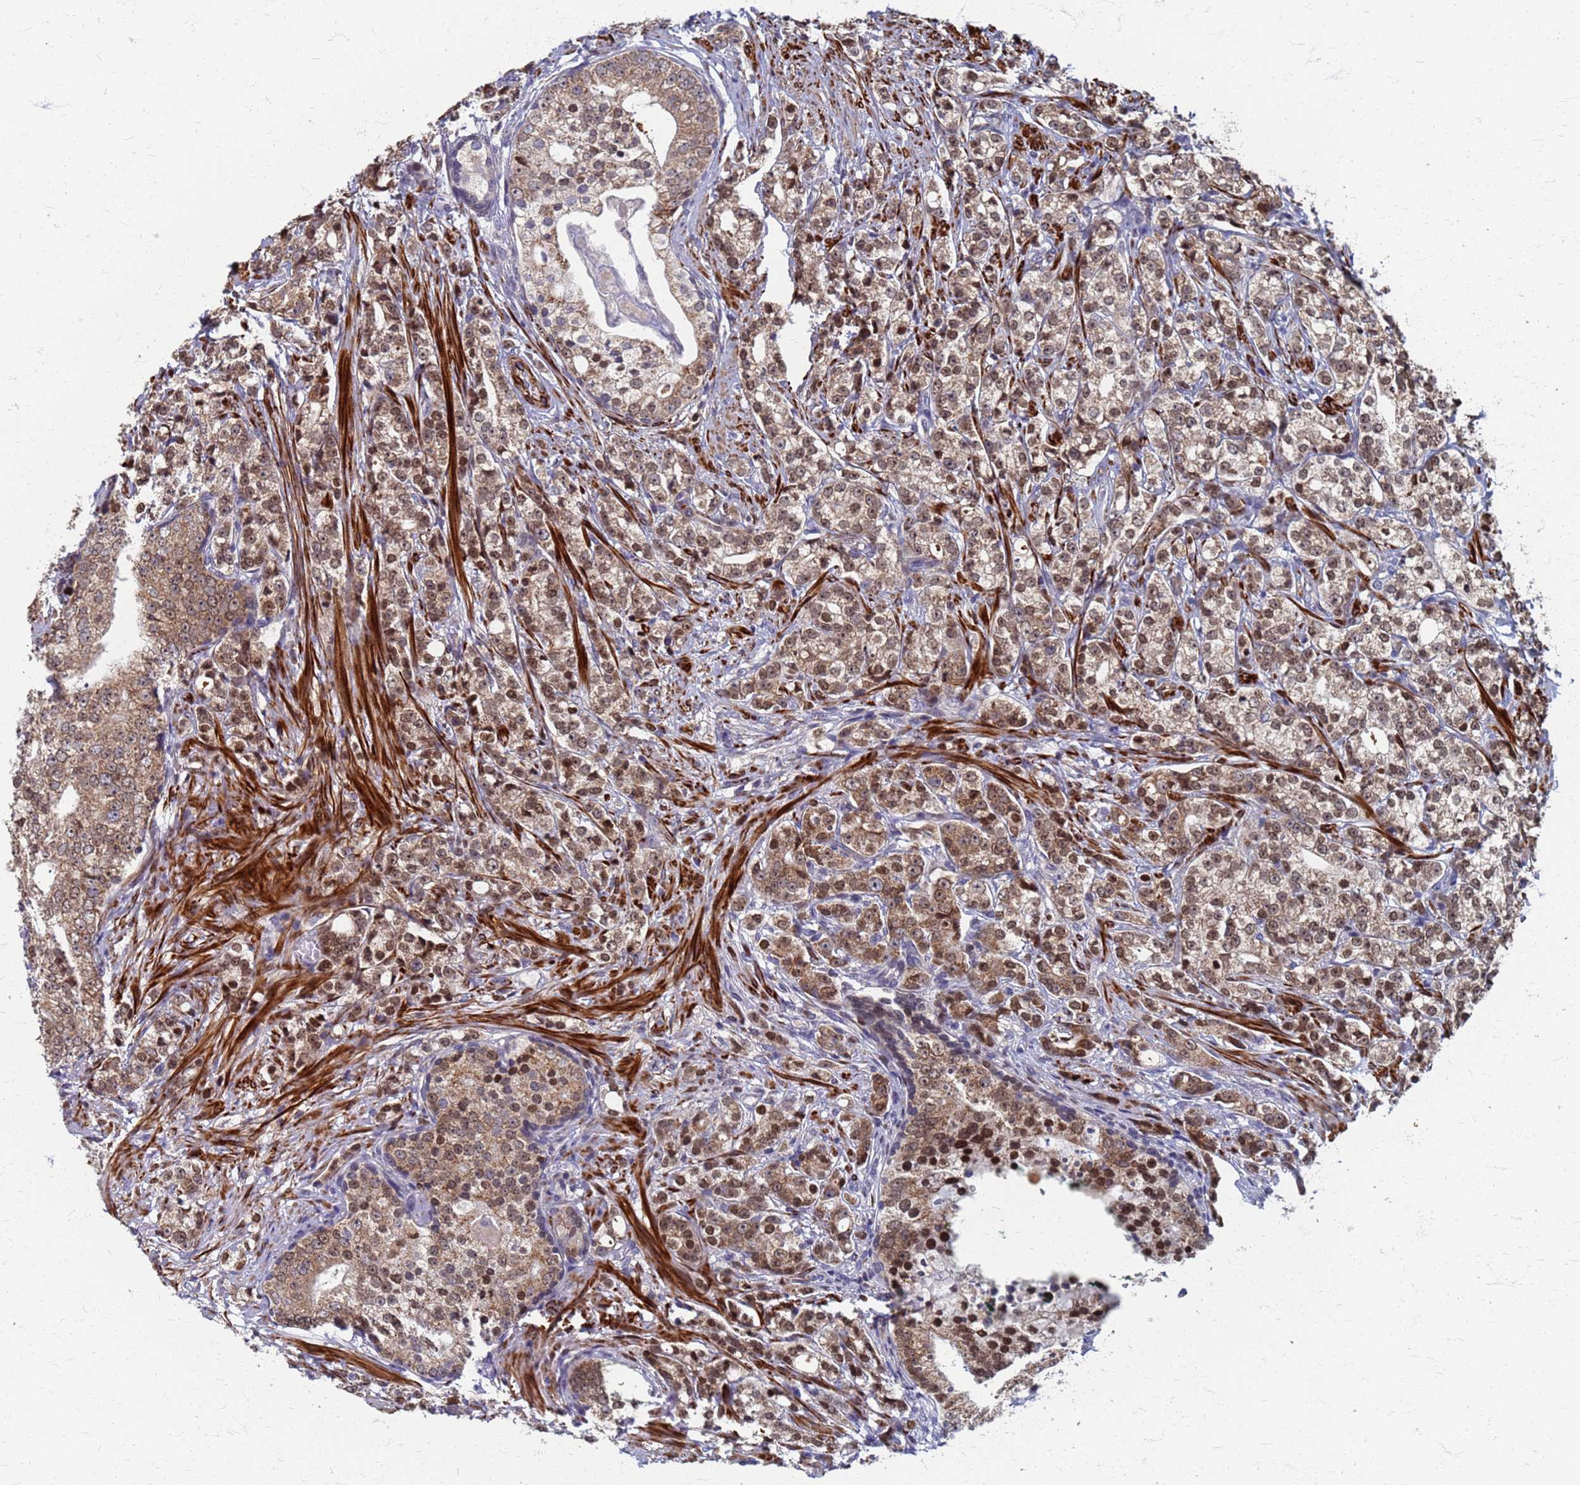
{"staining": {"intensity": "moderate", "quantity": ">75%", "location": "cytoplasmic/membranous,nuclear"}, "tissue": "prostate cancer", "cell_type": "Tumor cells", "image_type": "cancer", "snomed": [{"axis": "morphology", "description": "Adenocarcinoma, High grade"}, {"axis": "topography", "description": "Prostate"}], "caption": "Prostate cancer was stained to show a protein in brown. There is medium levels of moderate cytoplasmic/membranous and nuclear expression in about >75% of tumor cells.", "gene": "ATPAF1", "patient": {"sex": "male", "age": 69}}